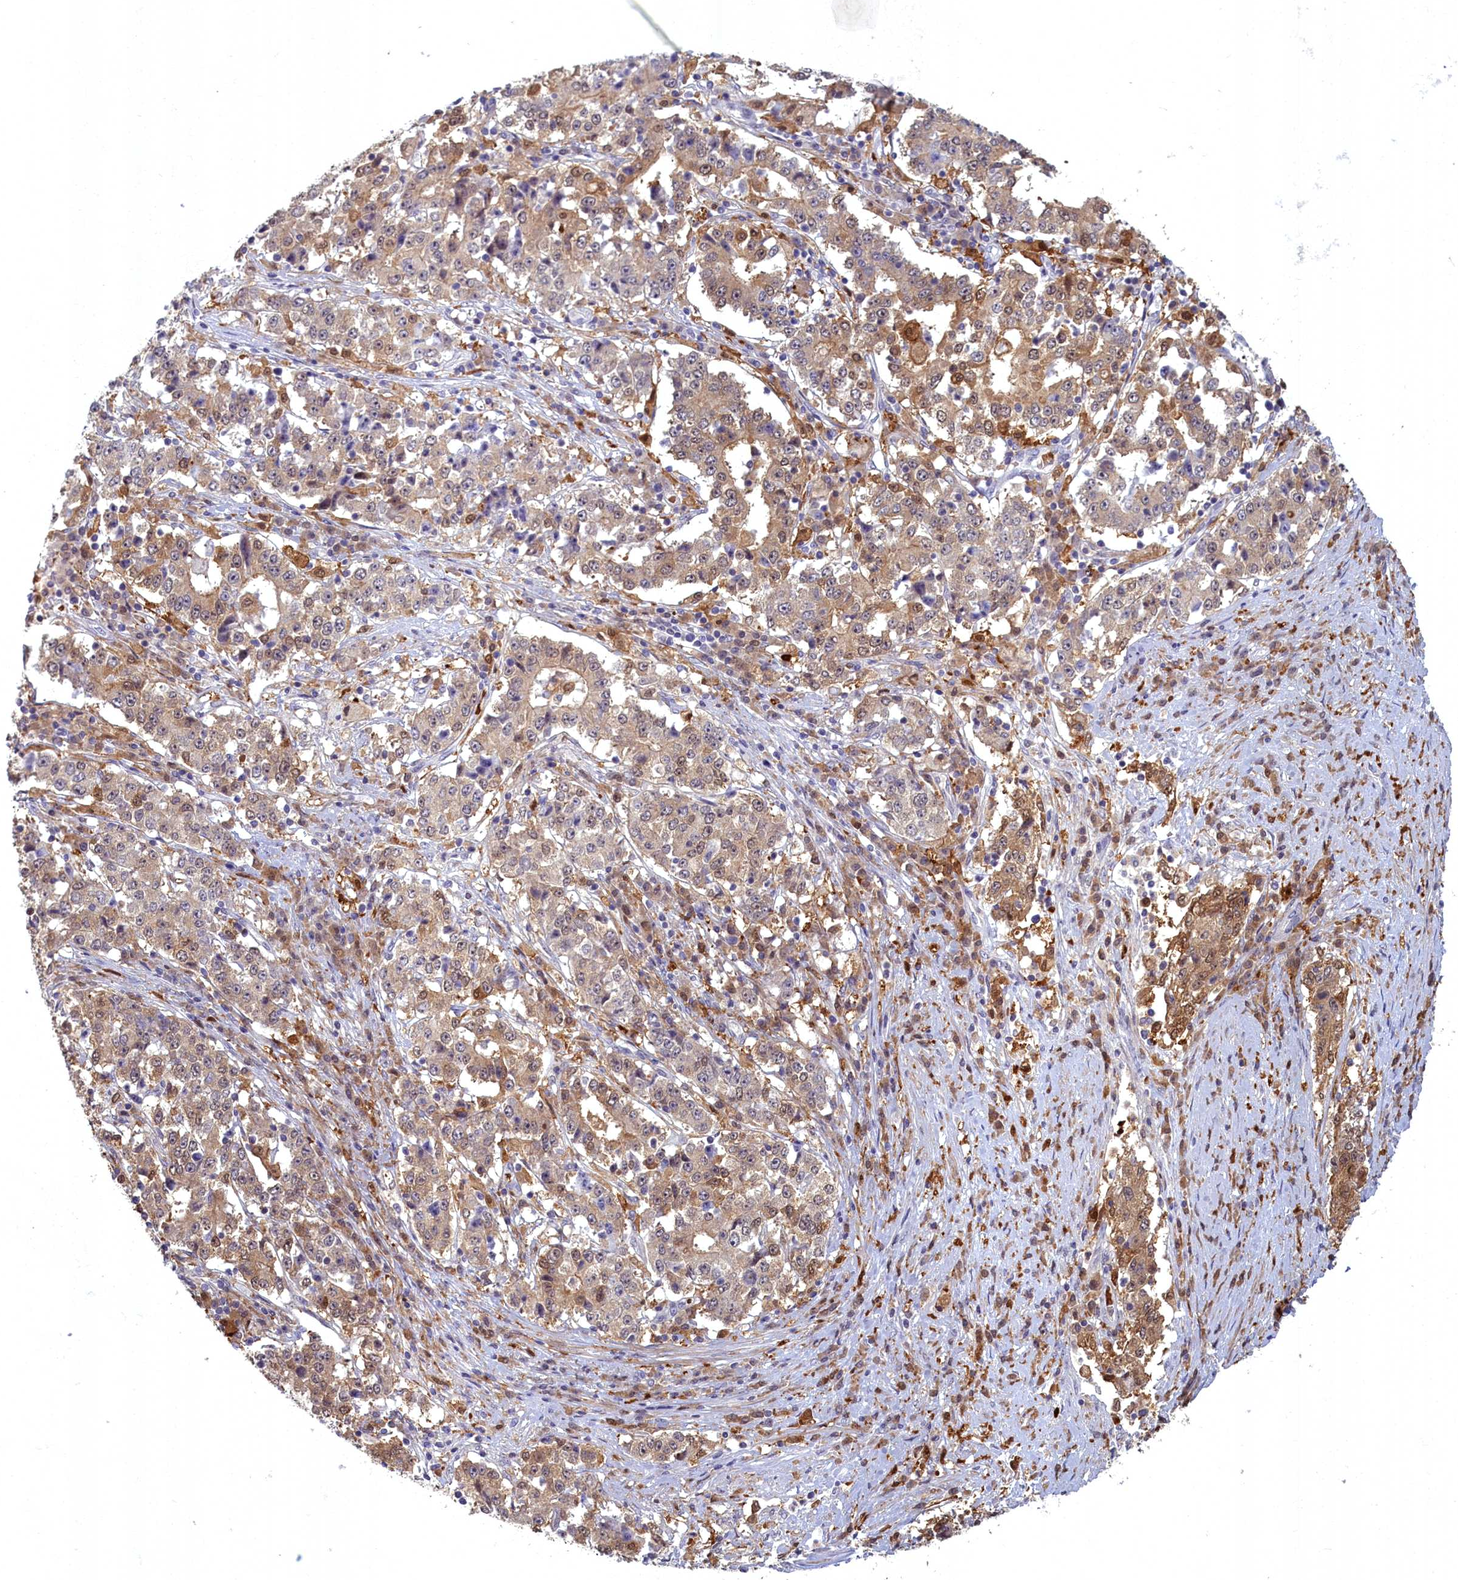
{"staining": {"intensity": "weak", "quantity": ">75%", "location": "cytoplasmic/membranous"}, "tissue": "stomach cancer", "cell_type": "Tumor cells", "image_type": "cancer", "snomed": [{"axis": "morphology", "description": "Adenocarcinoma, NOS"}, {"axis": "topography", "description": "Stomach"}], "caption": "This photomicrograph reveals immunohistochemistry (IHC) staining of human stomach adenocarcinoma, with low weak cytoplasmic/membranous staining in about >75% of tumor cells.", "gene": "BLVRB", "patient": {"sex": "male", "age": 59}}